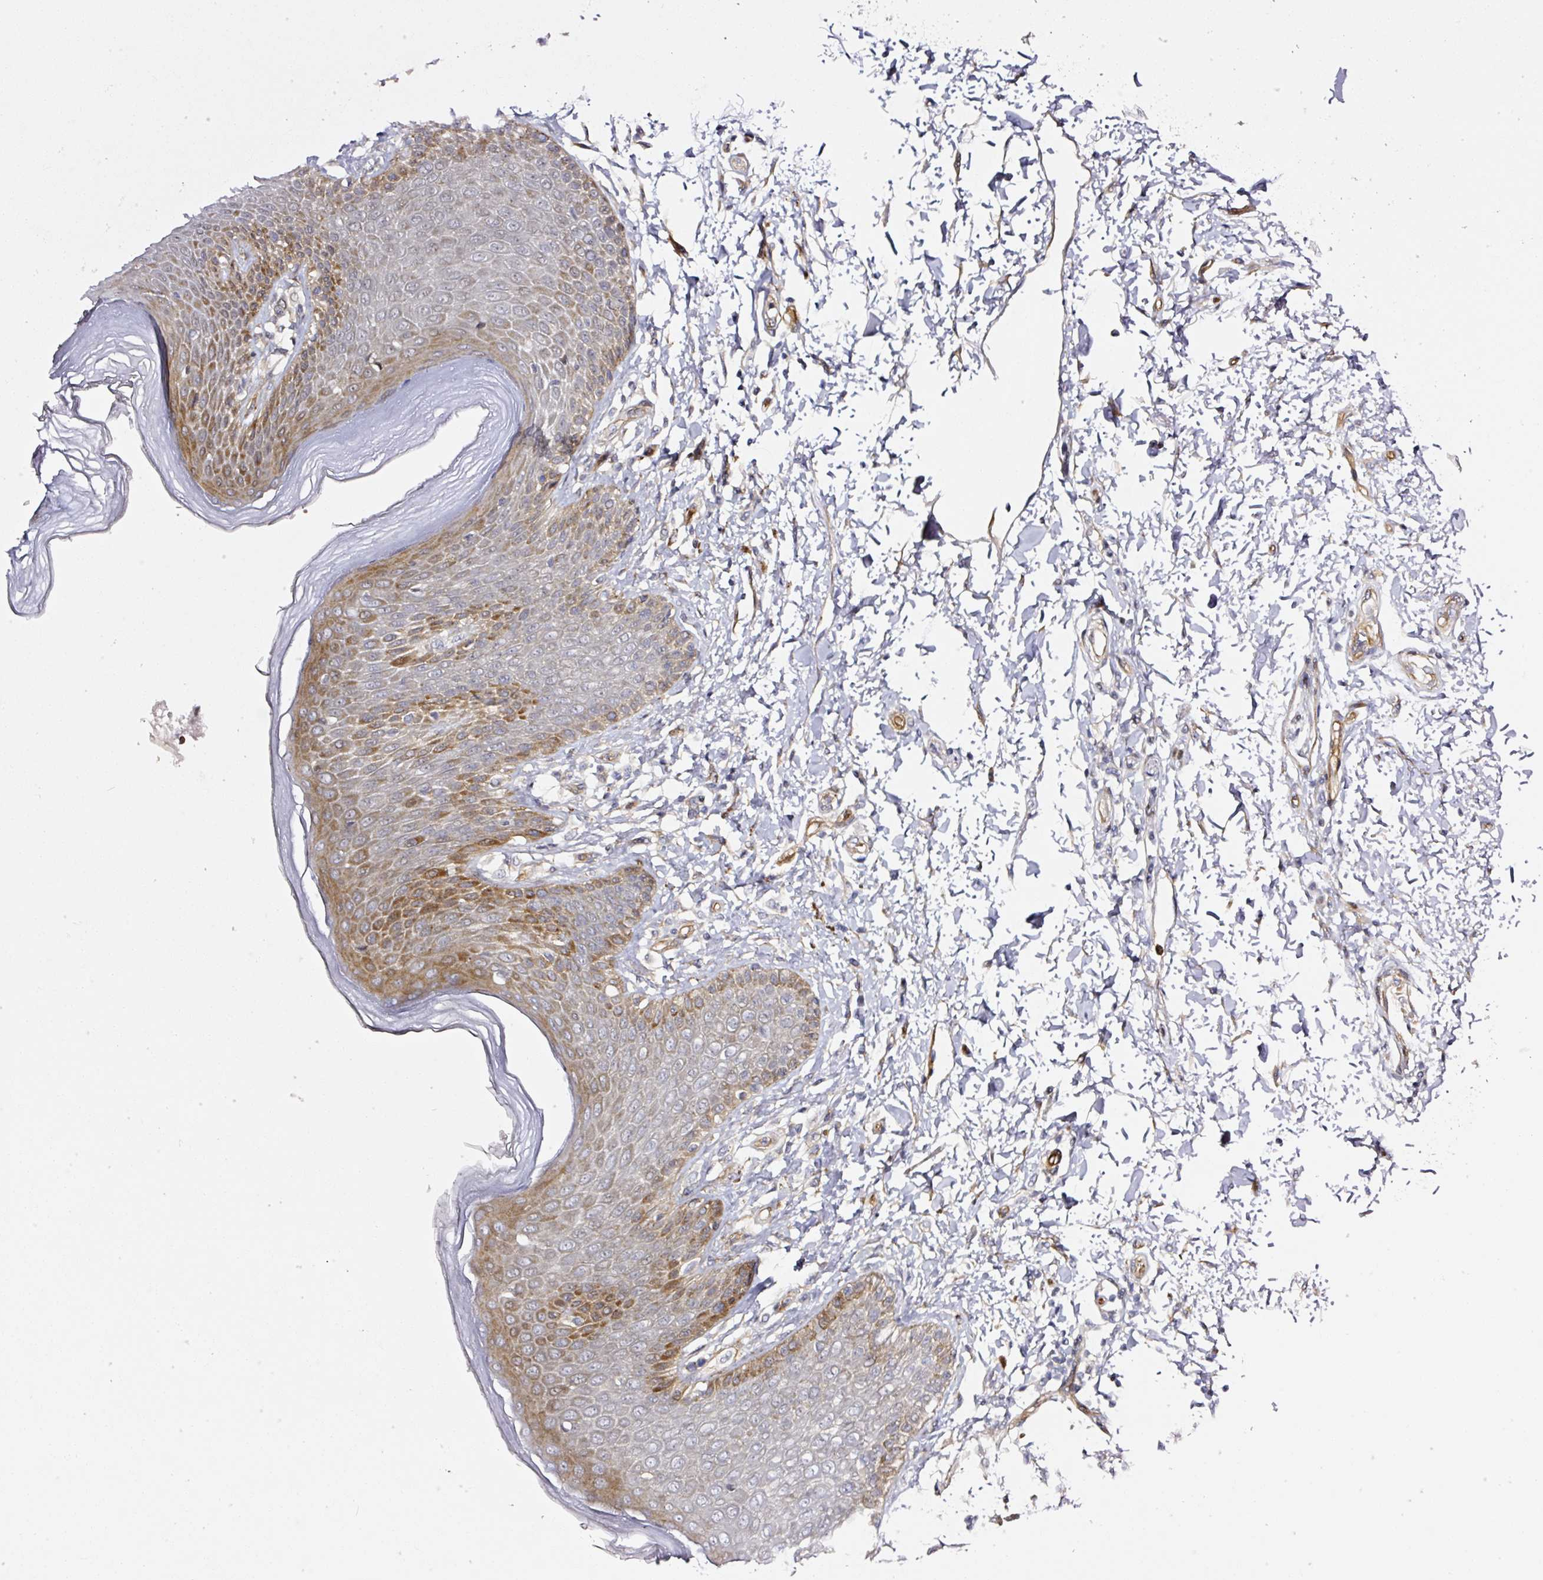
{"staining": {"intensity": "moderate", "quantity": "25%-75%", "location": "cytoplasmic/membranous"}, "tissue": "skin", "cell_type": "Epidermal cells", "image_type": "normal", "snomed": [{"axis": "morphology", "description": "Normal tissue, NOS"}, {"axis": "topography", "description": "Peripheral nerve tissue"}], "caption": "Epidermal cells exhibit moderate cytoplasmic/membranous expression in about 25%-75% of cells in normal skin. Immunohistochemistry (ihc) stains the protein in brown and the nuclei are stained blue.", "gene": "ANKRD20A1", "patient": {"sex": "male", "age": 51}}